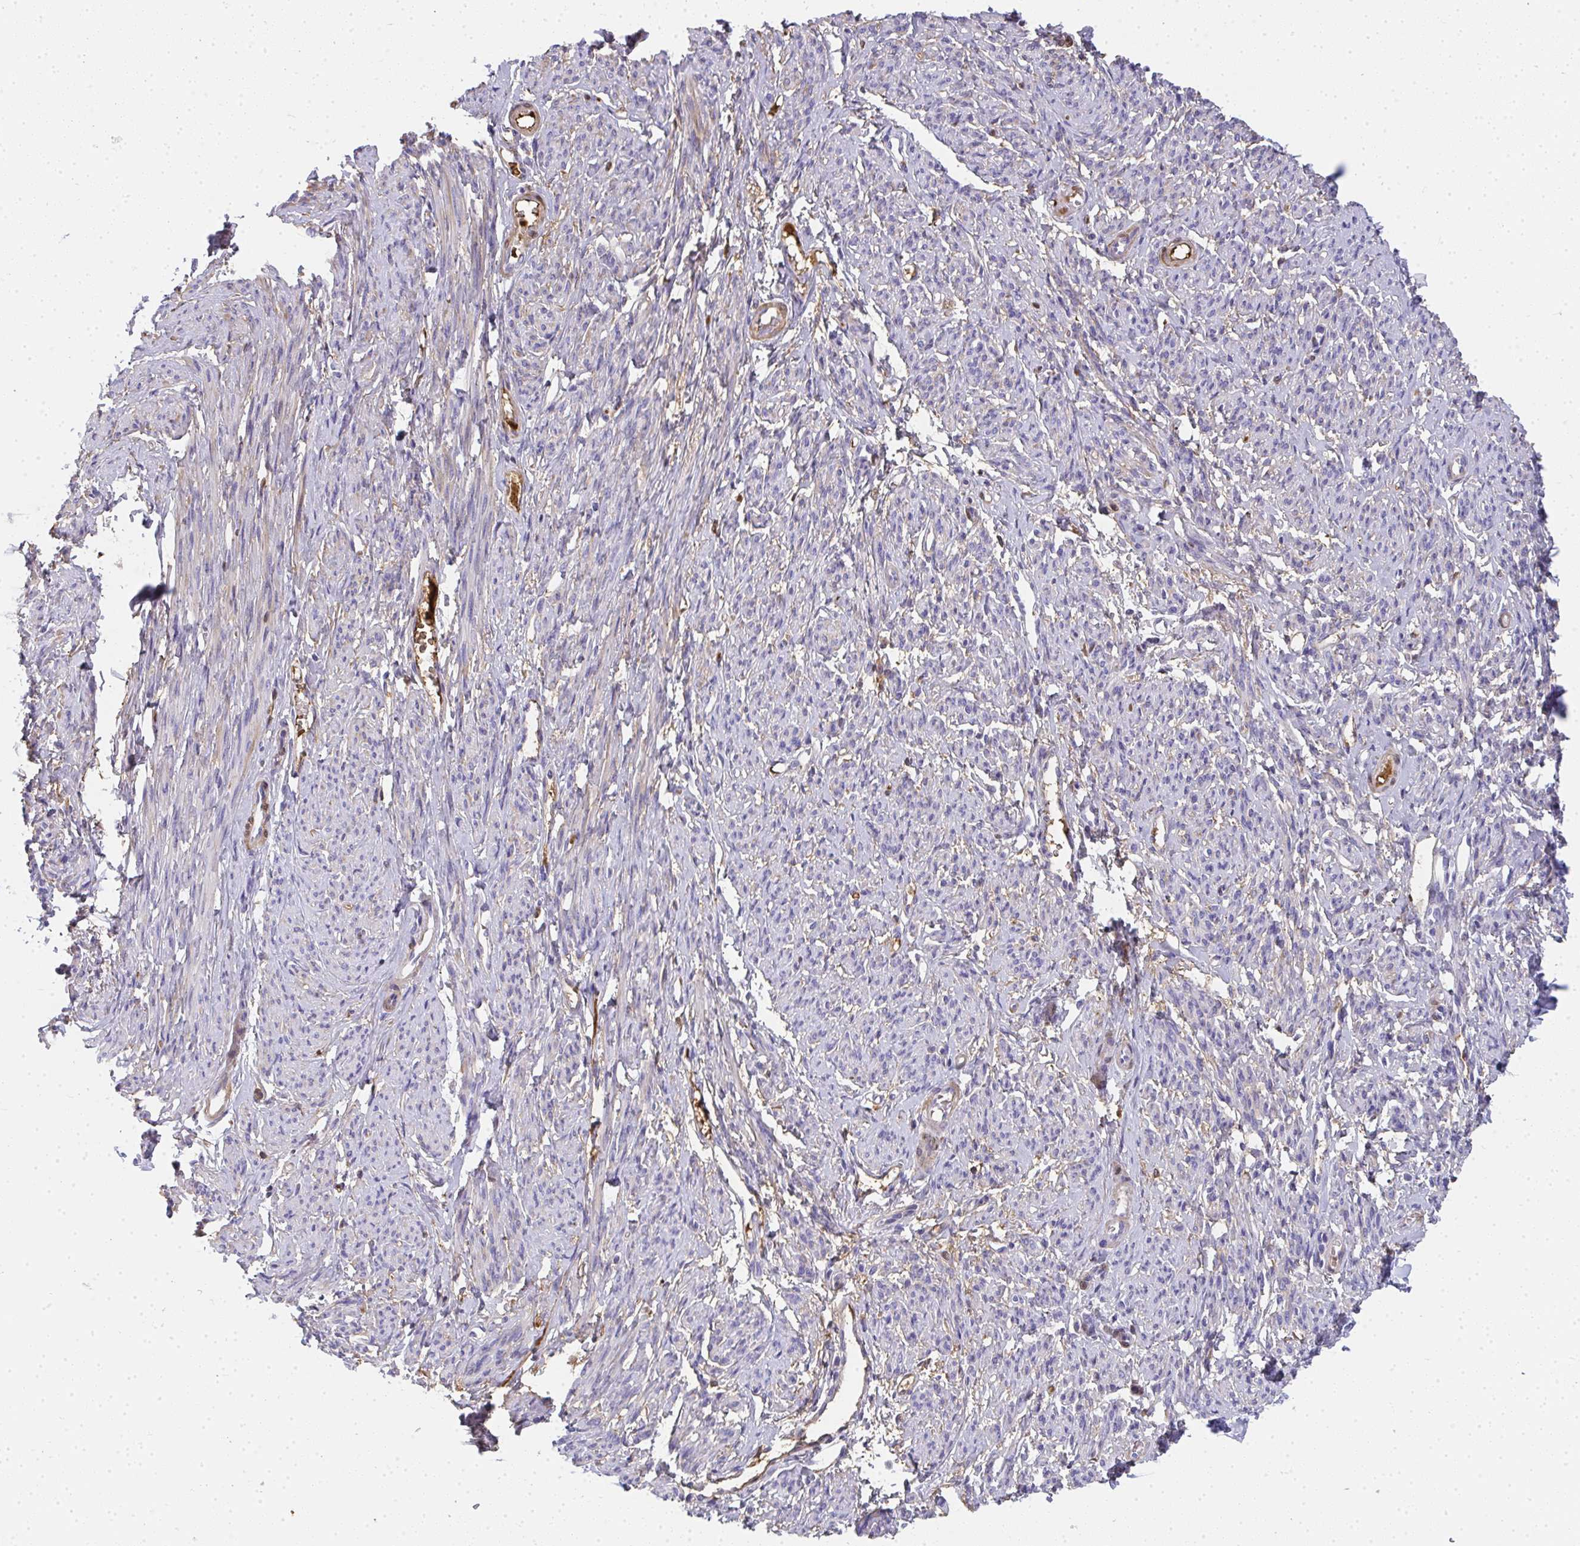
{"staining": {"intensity": "negative", "quantity": "none", "location": "none"}, "tissue": "smooth muscle", "cell_type": "Smooth muscle cells", "image_type": "normal", "snomed": [{"axis": "morphology", "description": "Normal tissue, NOS"}, {"axis": "topography", "description": "Smooth muscle"}], "caption": "Protein analysis of normal smooth muscle shows no significant staining in smooth muscle cells.", "gene": "ZSWIM3", "patient": {"sex": "female", "age": 65}}